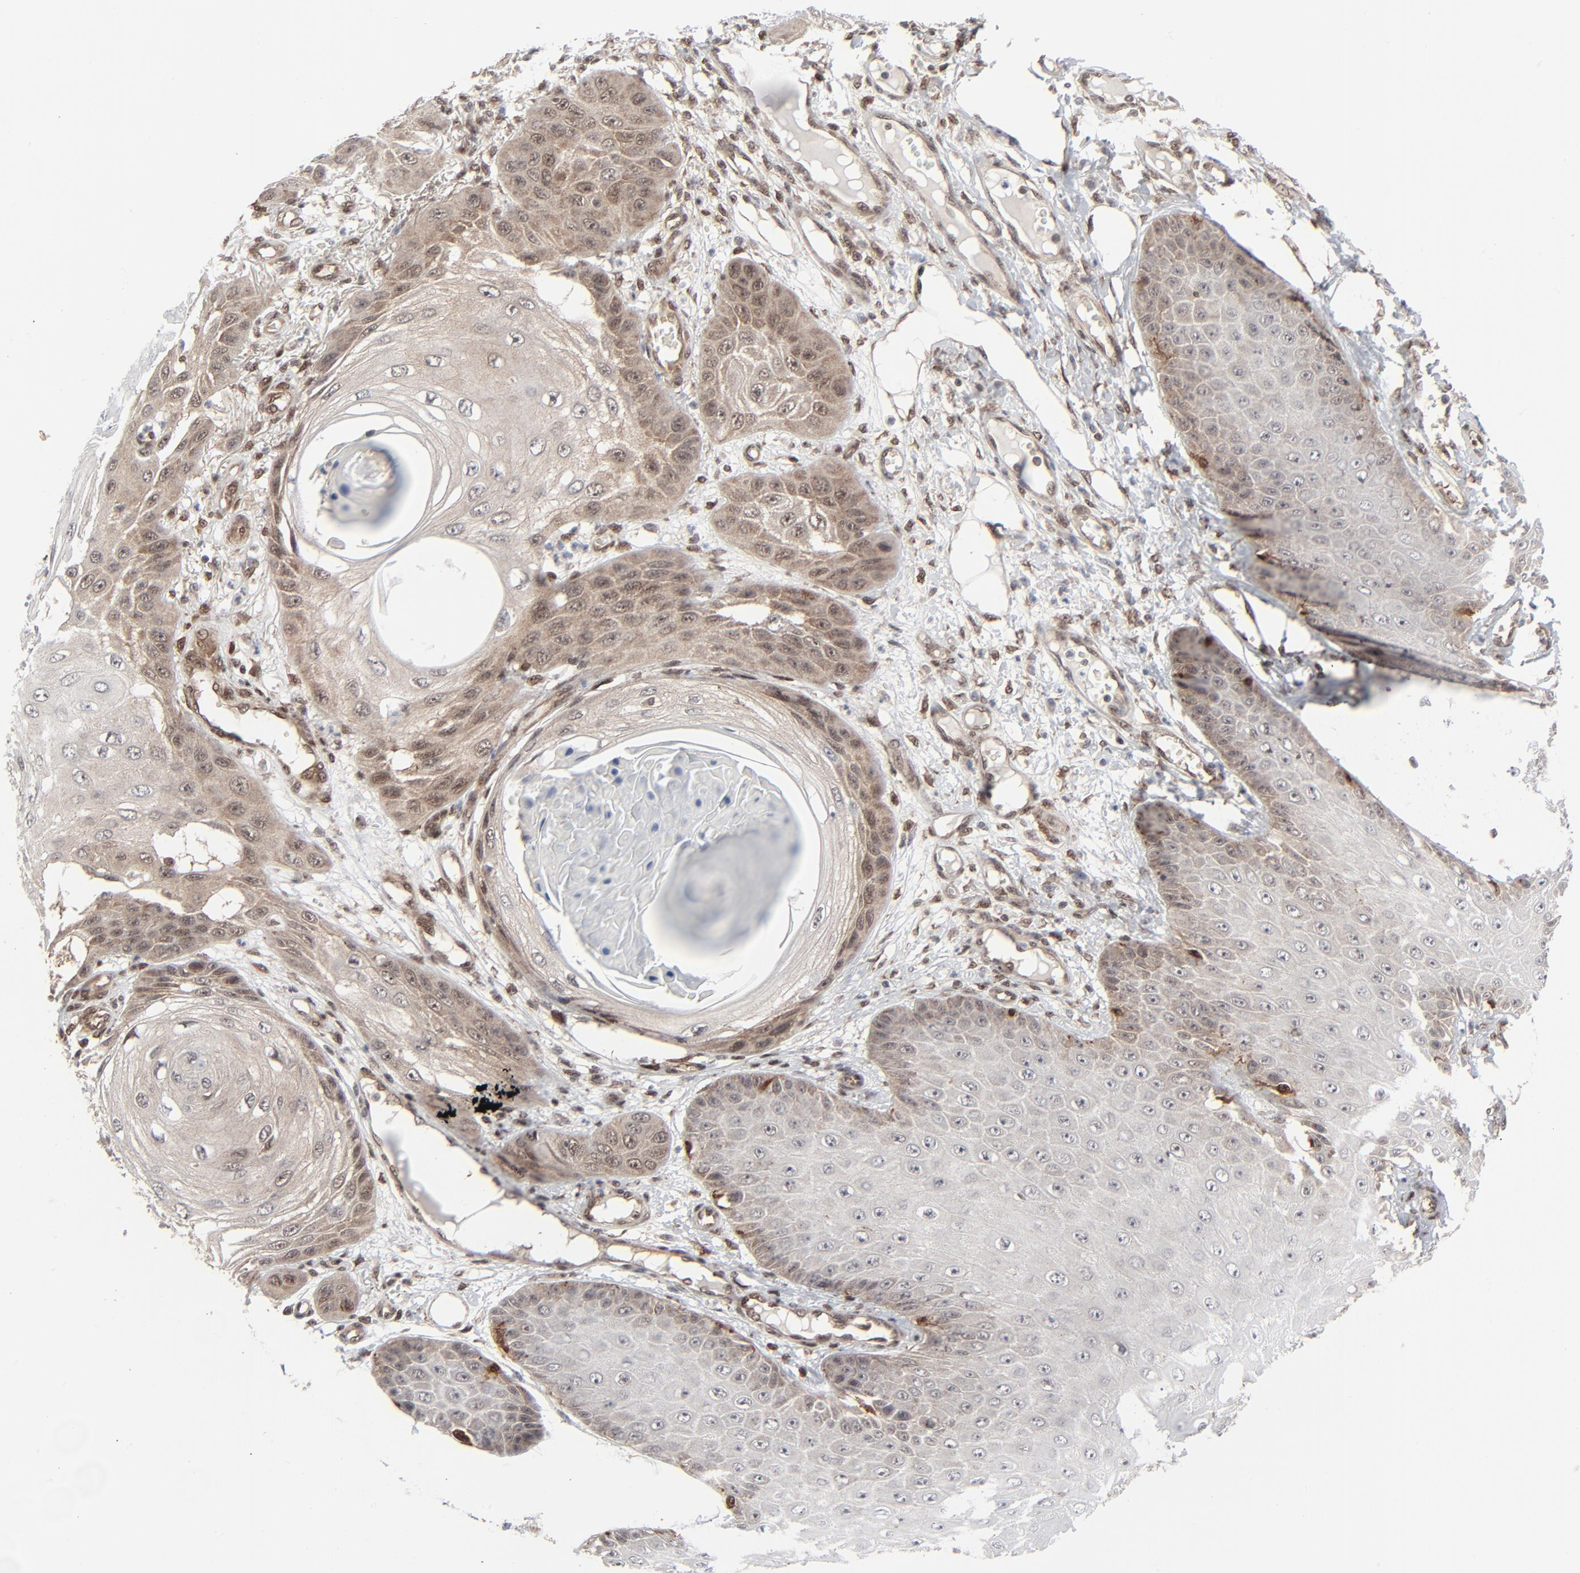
{"staining": {"intensity": "moderate", "quantity": ">75%", "location": "cytoplasmic/membranous,nuclear"}, "tissue": "skin cancer", "cell_type": "Tumor cells", "image_type": "cancer", "snomed": [{"axis": "morphology", "description": "Squamous cell carcinoma, NOS"}, {"axis": "topography", "description": "Skin"}], "caption": "A micrograph of human squamous cell carcinoma (skin) stained for a protein exhibits moderate cytoplasmic/membranous and nuclear brown staining in tumor cells.", "gene": "AKT1", "patient": {"sex": "female", "age": 40}}